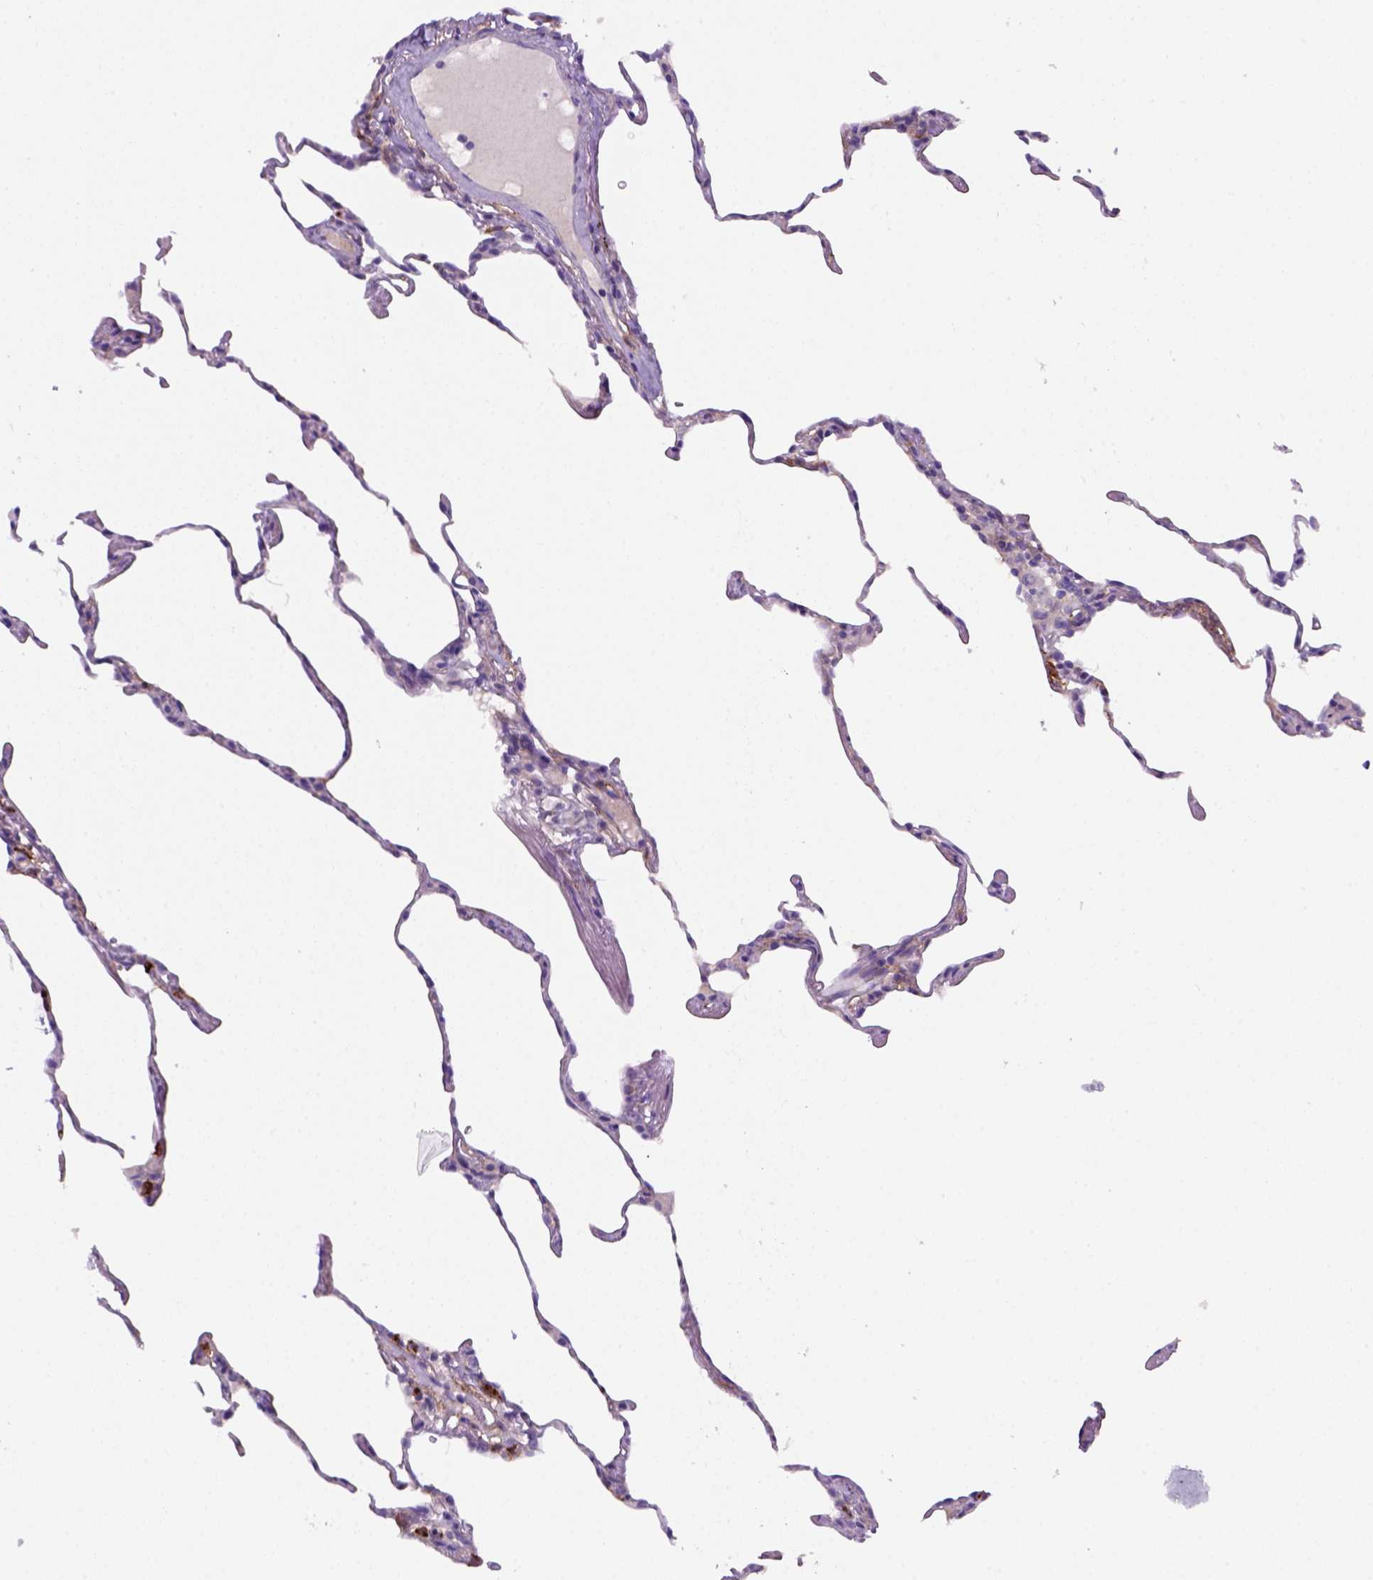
{"staining": {"intensity": "negative", "quantity": "none", "location": "none"}, "tissue": "lung", "cell_type": "Alveolar cells", "image_type": "normal", "snomed": [{"axis": "morphology", "description": "Normal tissue, NOS"}, {"axis": "topography", "description": "Lung"}], "caption": "Human lung stained for a protein using IHC demonstrates no staining in alveolar cells.", "gene": "CD14", "patient": {"sex": "female", "age": 57}}